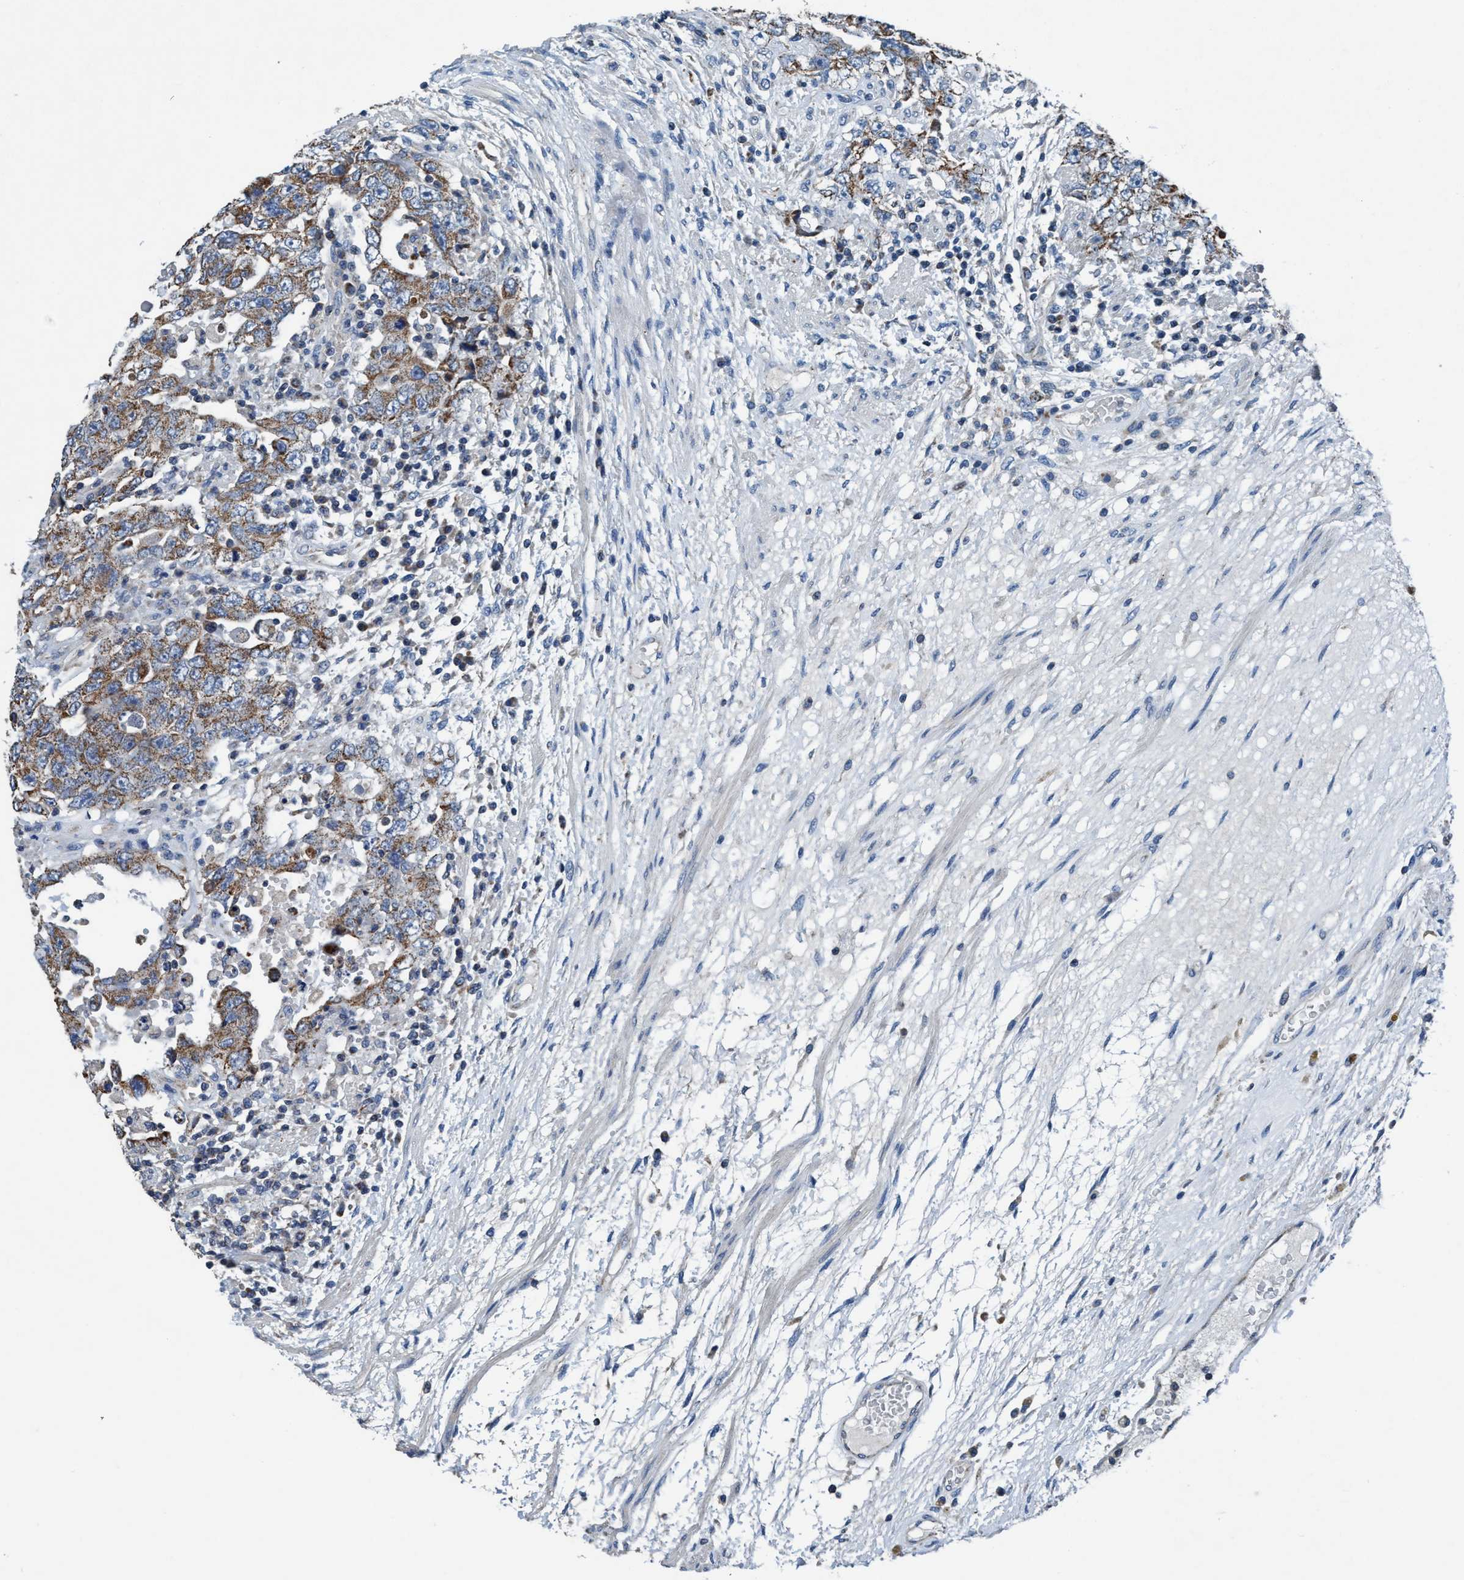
{"staining": {"intensity": "moderate", "quantity": ">75%", "location": "cytoplasmic/membranous"}, "tissue": "testis cancer", "cell_type": "Tumor cells", "image_type": "cancer", "snomed": [{"axis": "morphology", "description": "Carcinoma, Embryonal, NOS"}, {"axis": "topography", "description": "Testis"}], "caption": "DAB immunohistochemical staining of testis cancer reveals moderate cytoplasmic/membranous protein positivity in about >75% of tumor cells.", "gene": "ANKFN1", "patient": {"sex": "male", "age": 26}}